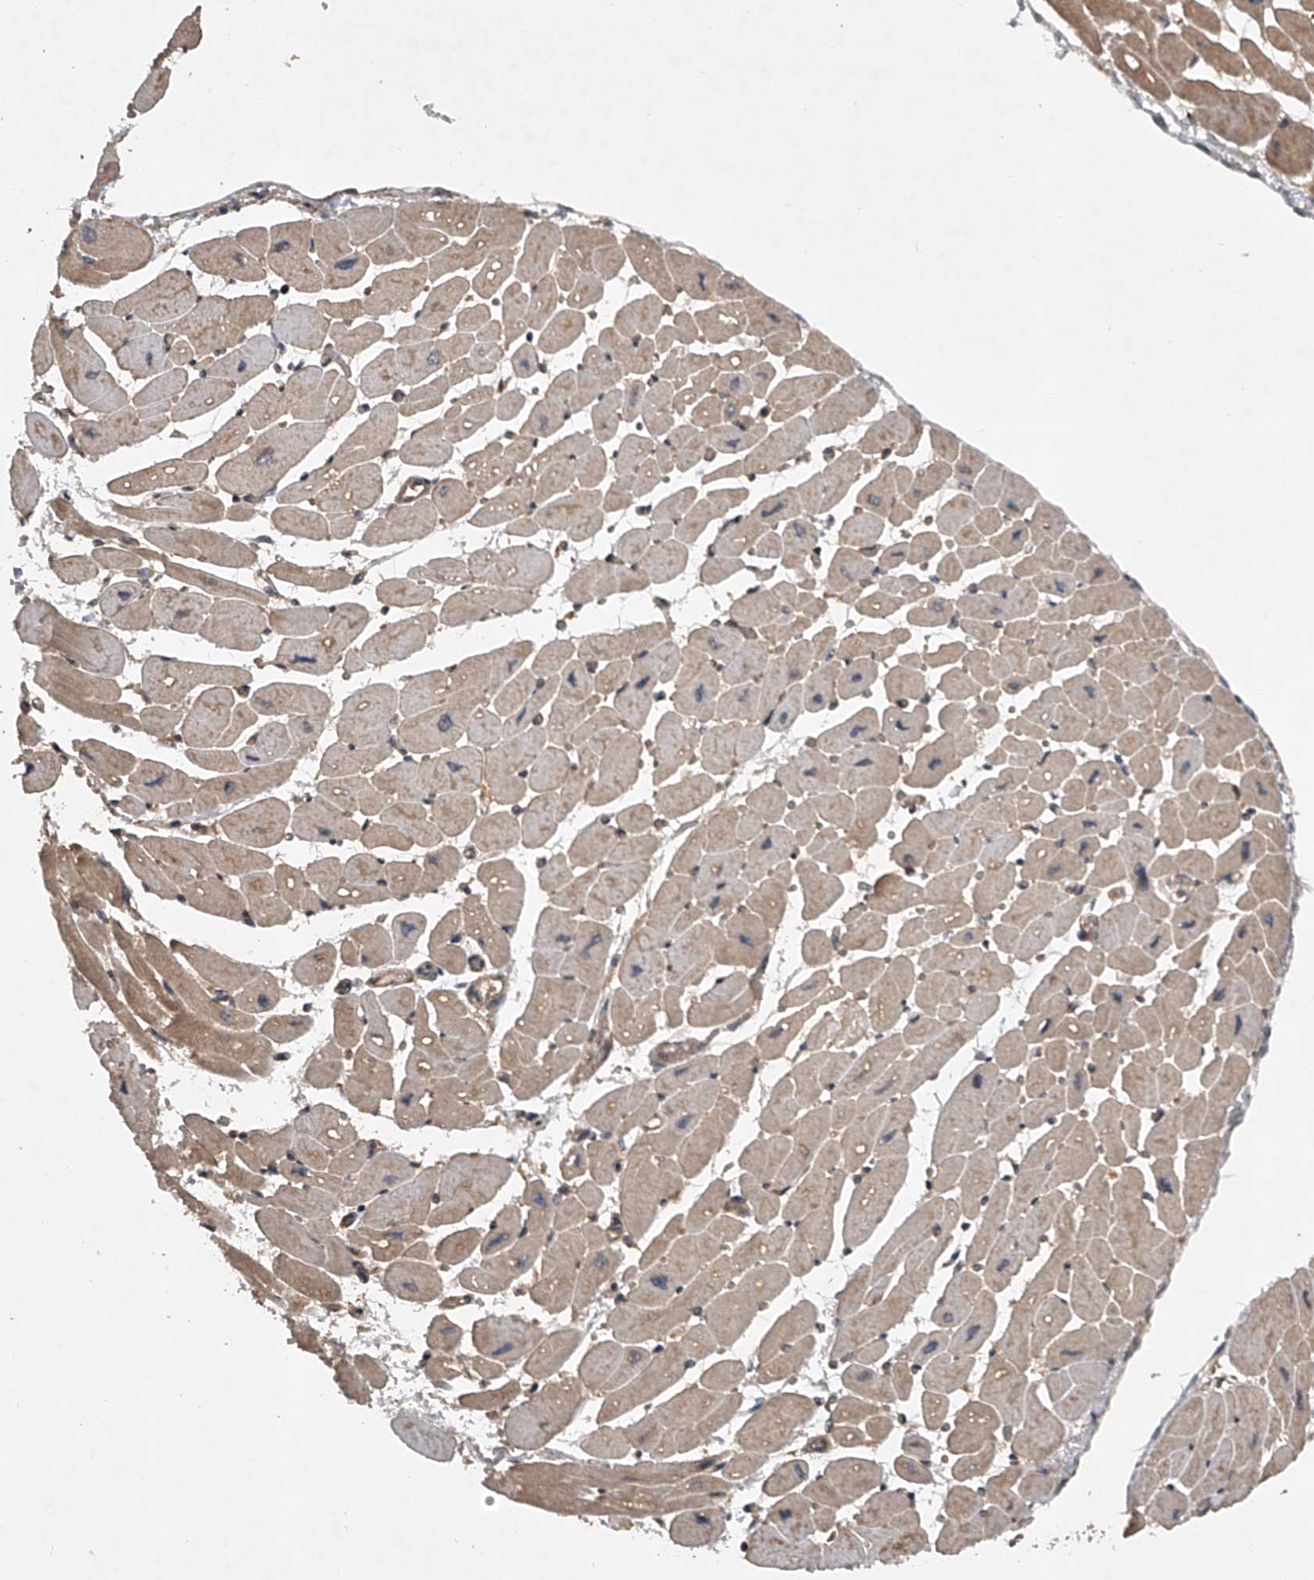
{"staining": {"intensity": "moderate", "quantity": "<25%", "location": "cytoplasmic/membranous"}, "tissue": "heart muscle", "cell_type": "Cardiomyocytes", "image_type": "normal", "snomed": [{"axis": "morphology", "description": "Normal tissue, NOS"}, {"axis": "topography", "description": "Heart"}], "caption": "About <25% of cardiomyocytes in benign heart muscle exhibit moderate cytoplasmic/membranous protein positivity as visualized by brown immunohistochemical staining.", "gene": "NFS1", "patient": {"sex": "female", "age": 54}}